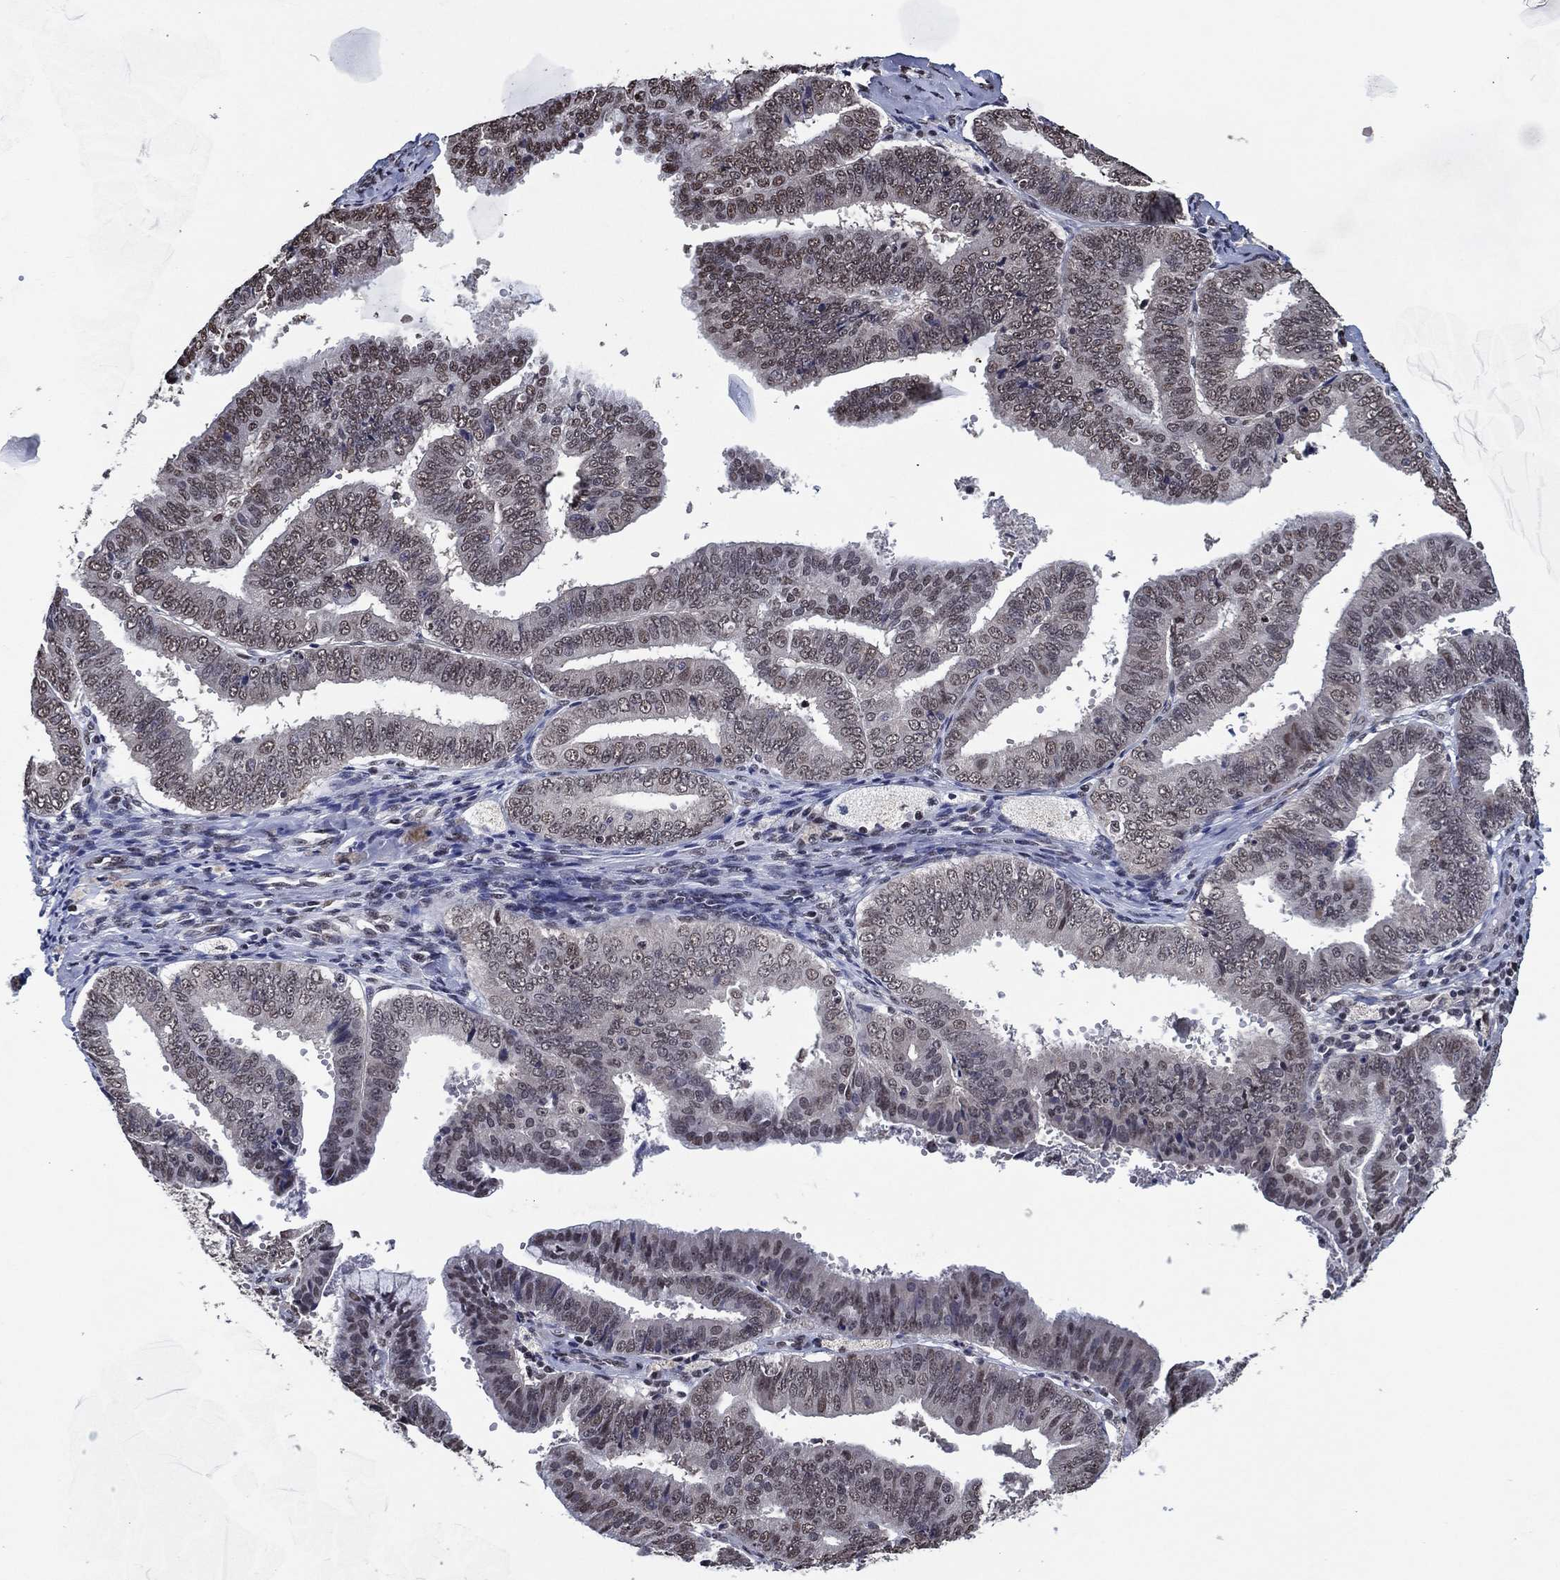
{"staining": {"intensity": "weak", "quantity": "<25%", "location": "nuclear"}, "tissue": "endometrial cancer", "cell_type": "Tumor cells", "image_type": "cancer", "snomed": [{"axis": "morphology", "description": "Adenocarcinoma, NOS"}, {"axis": "topography", "description": "Endometrium"}], "caption": "Immunohistochemistry (IHC) photomicrograph of human adenocarcinoma (endometrial) stained for a protein (brown), which reveals no expression in tumor cells. The staining is performed using DAB brown chromogen with nuclei counter-stained in using hematoxylin.", "gene": "ZBTB42", "patient": {"sex": "female", "age": 63}}